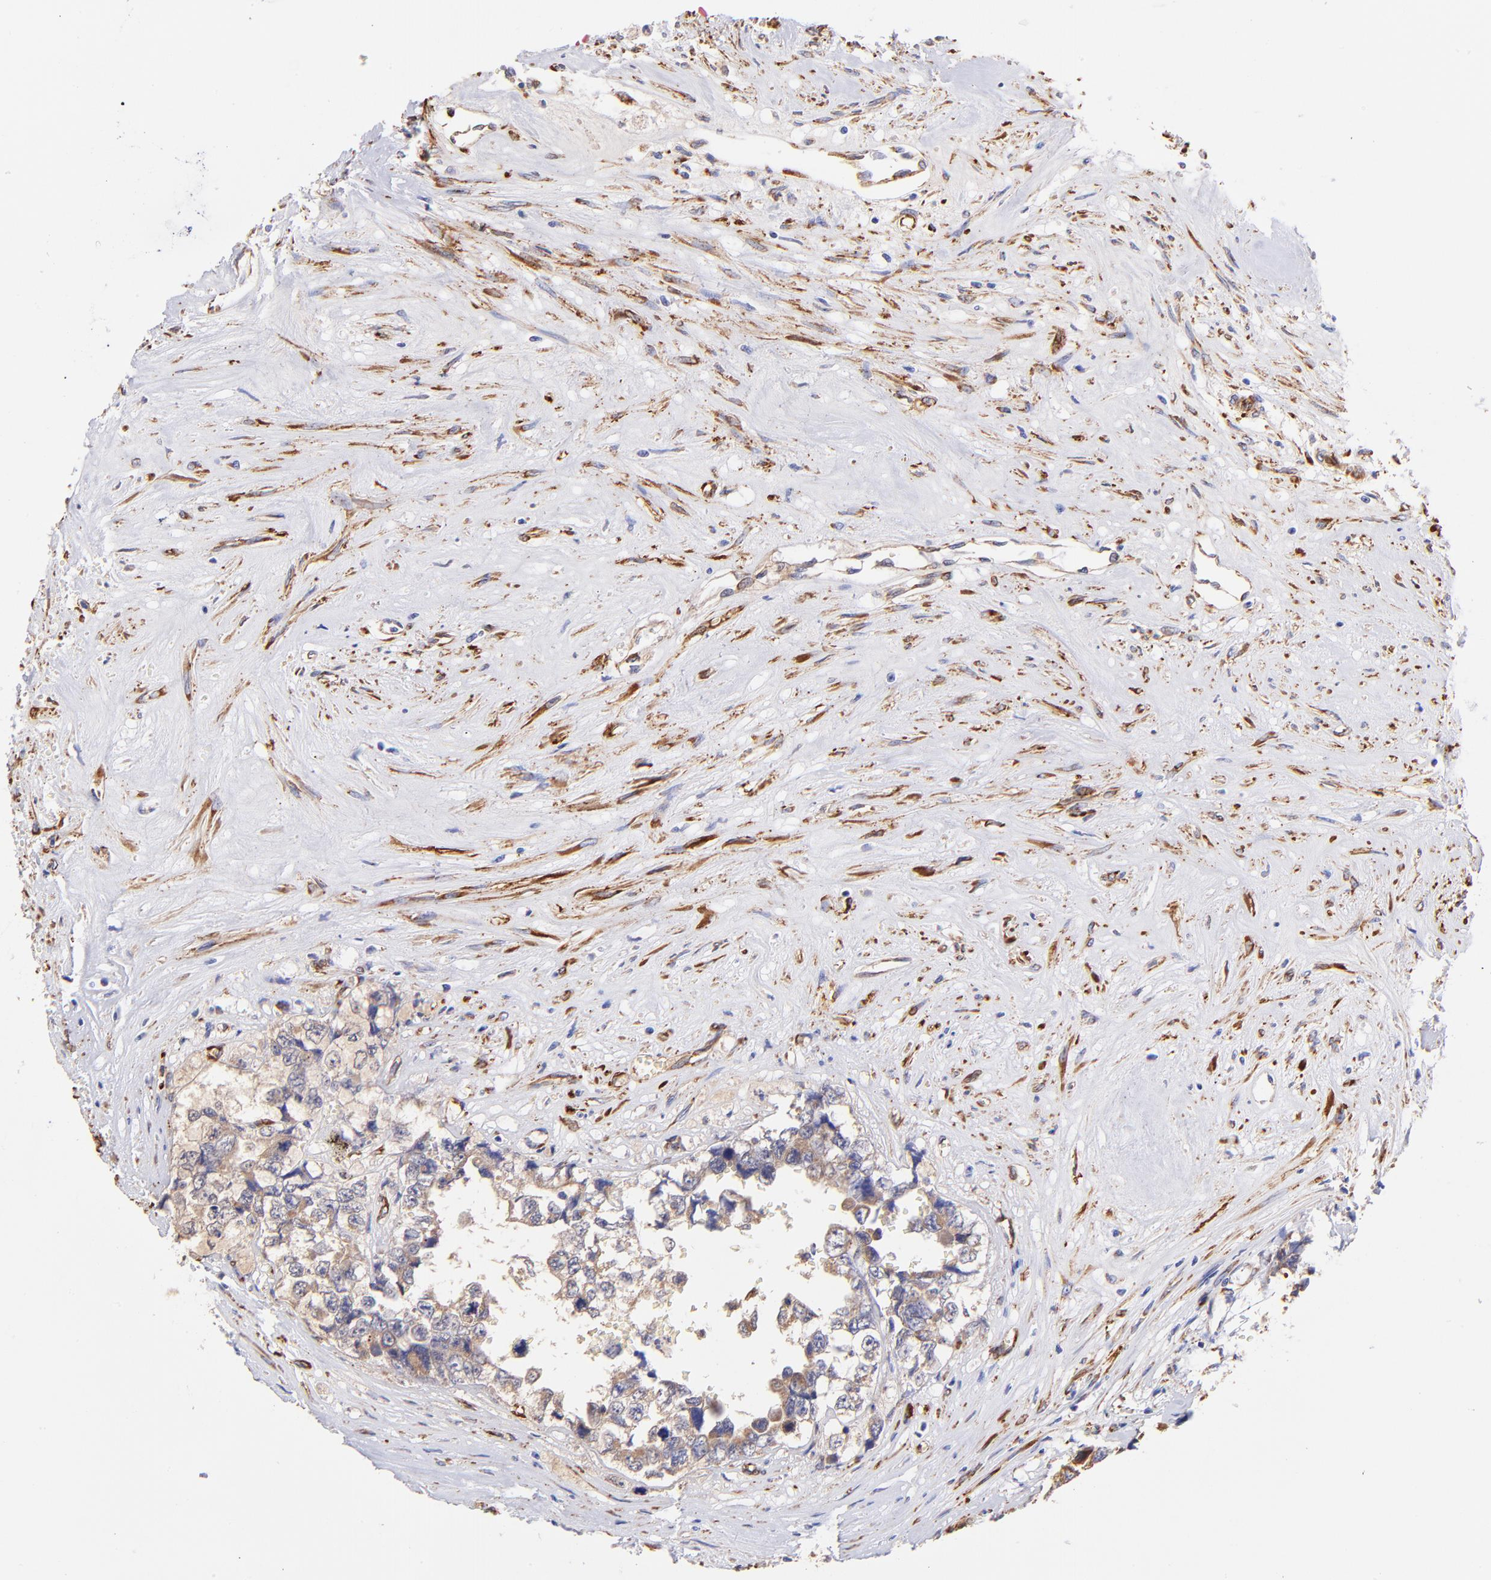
{"staining": {"intensity": "strong", "quantity": ">75%", "location": "cytoplasmic/membranous"}, "tissue": "testis cancer", "cell_type": "Tumor cells", "image_type": "cancer", "snomed": [{"axis": "morphology", "description": "Carcinoma, Embryonal, NOS"}, {"axis": "topography", "description": "Testis"}], "caption": "Embryonal carcinoma (testis) stained for a protein demonstrates strong cytoplasmic/membranous positivity in tumor cells.", "gene": "SPARC", "patient": {"sex": "male", "age": 31}}